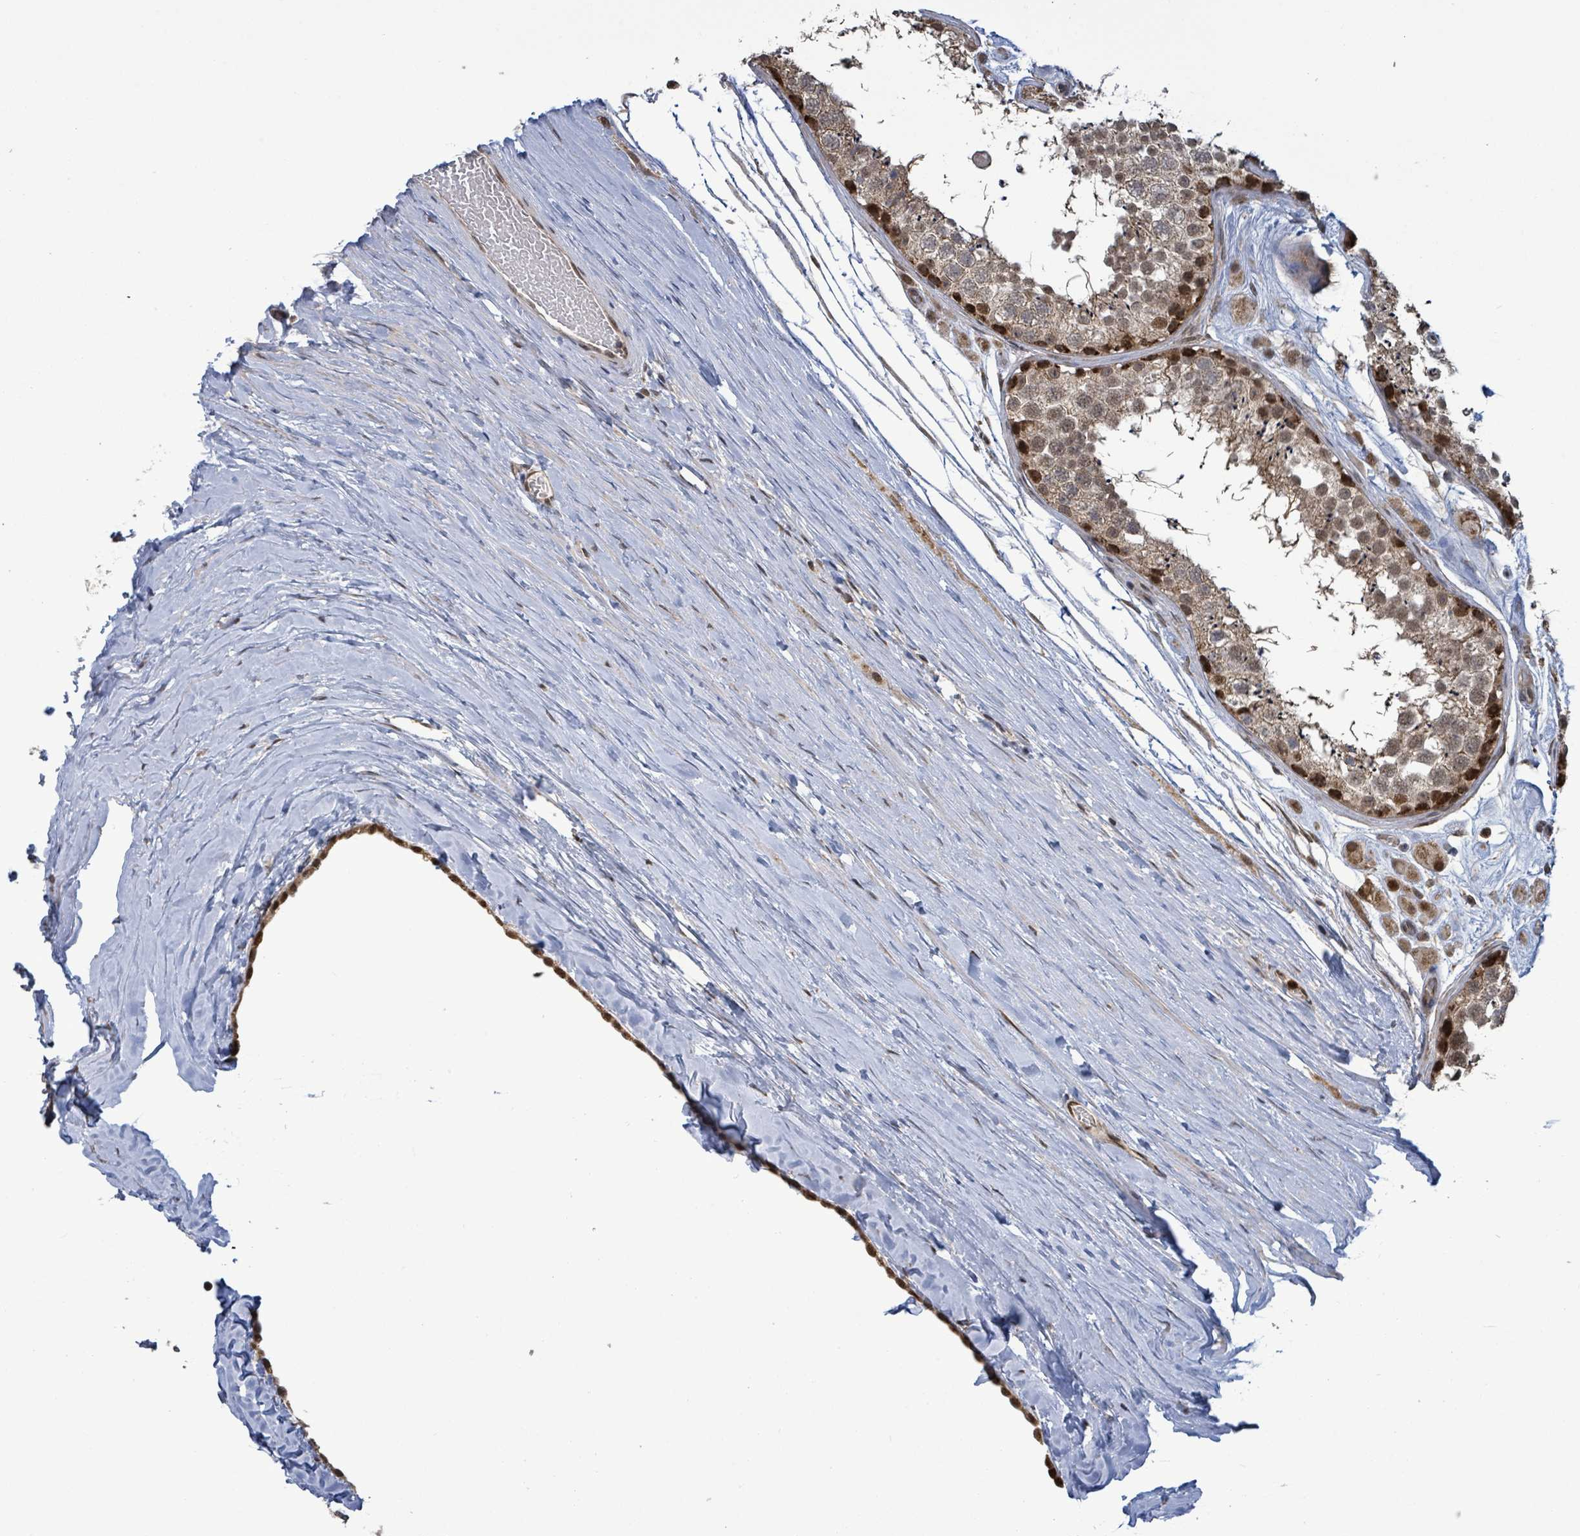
{"staining": {"intensity": "strong", "quantity": "25%-75%", "location": "cytoplasmic/membranous,nuclear"}, "tissue": "testis", "cell_type": "Cells in seminiferous ducts", "image_type": "normal", "snomed": [{"axis": "morphology", "description": "Normal tissue, NOS"}, {"axis": "topography", "description": "Testis"}], "caption": "IHC (DAB (3,3'-diaminobenzidine)) staining of benign human testis shows strong cytoplasmic/membranous,nuclear protein staining in approximately 25%-75% of cells in seminiferous ducts. (brown staining indicates protein expression, while blue staining denotes nuclei).", "gene": "COQ6", "patient": {"sex": "male", "age": 25}}